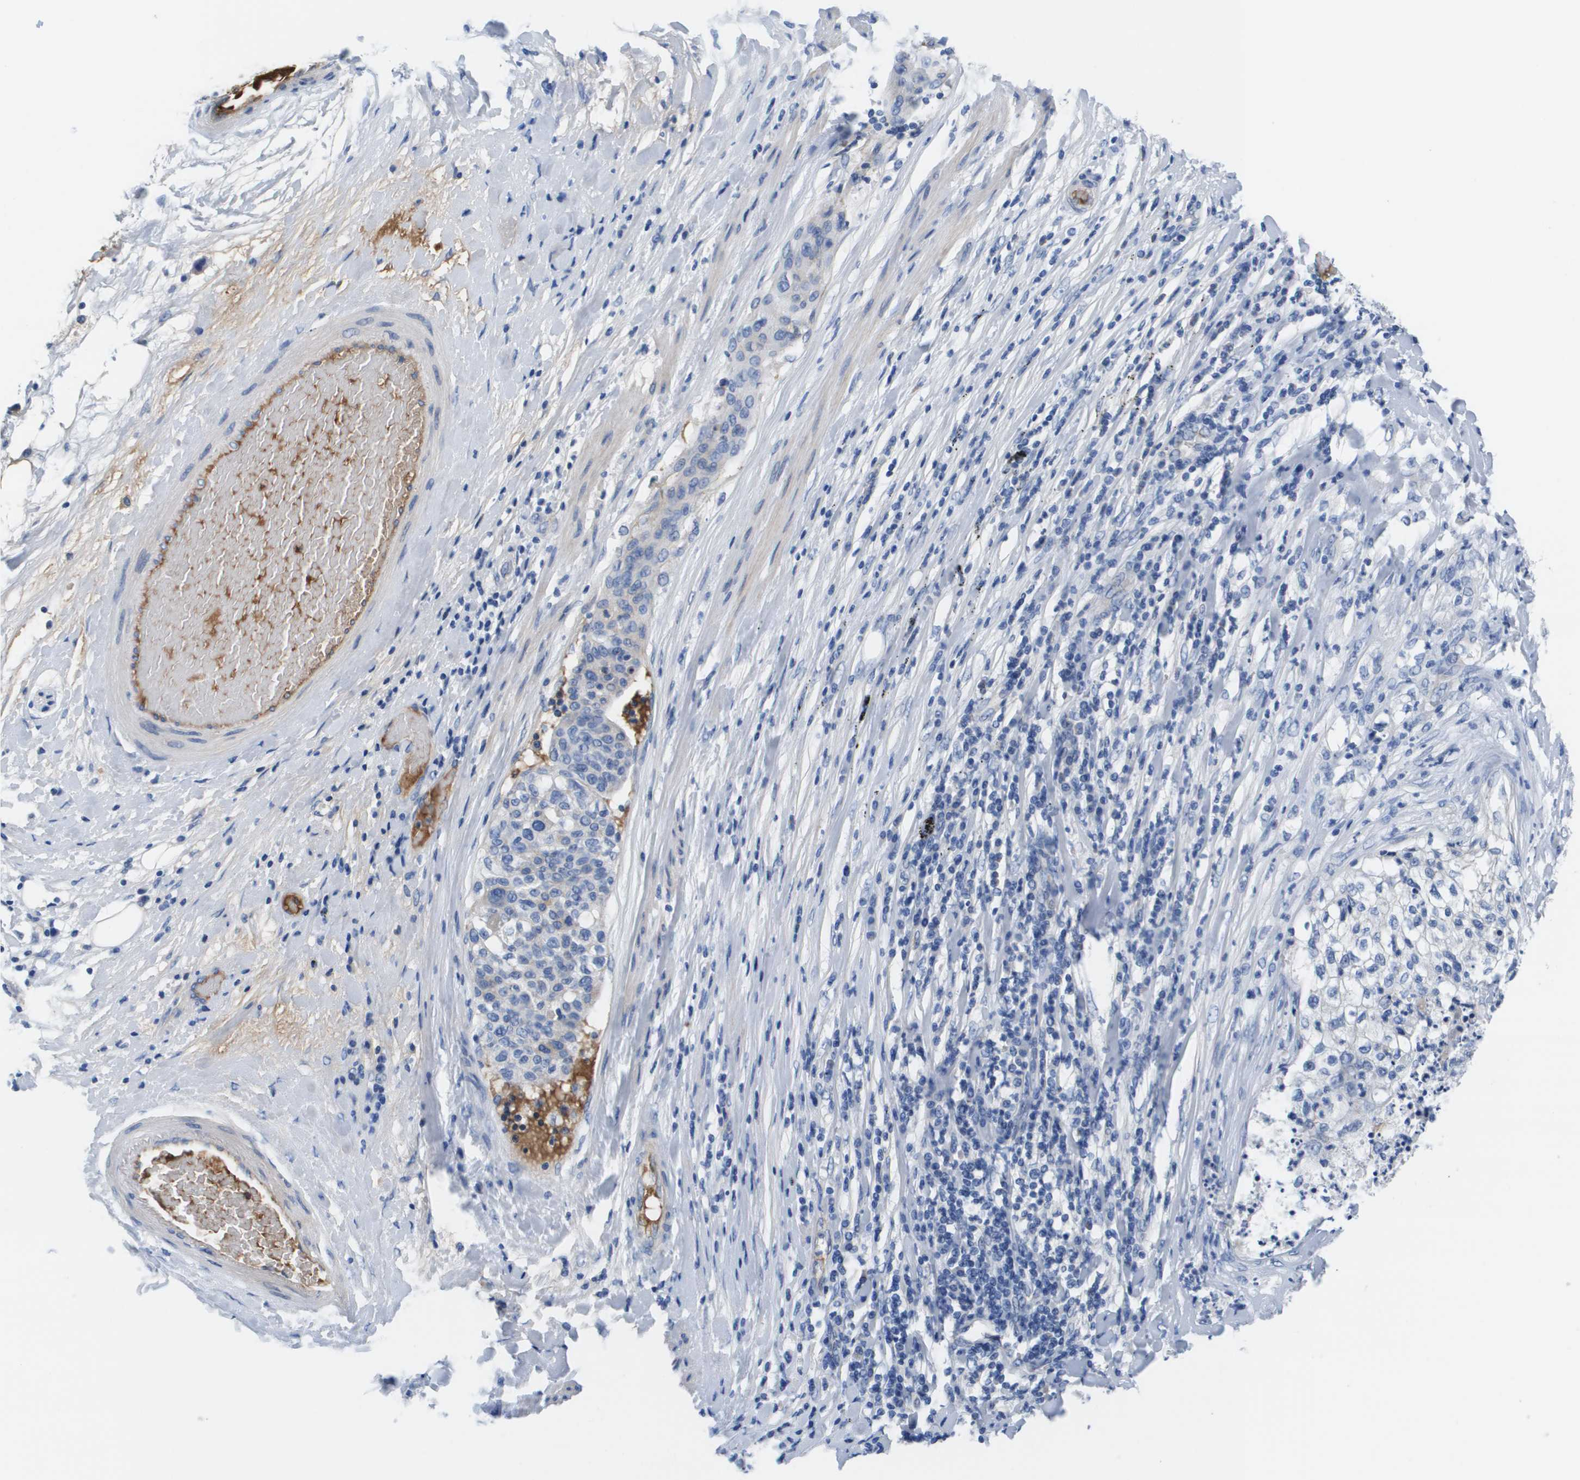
{"staining": {"intensity": "negative", "quantity": "none", "location": "none"}, "tissue": "lung cancer", "cell_type": "Tumor cells", "image_type": "cancer", "snomed": [{"axis": "morphology", "description": "Squamous cell carcinoma, NOS"}, {"axis": "topography", "description": "Lung"}], "caption": "Immunohistochemistry image of human lung cancer stained for a protein (brown), which shows no staining in tumor cells. (DAB immunohistochemistry with hematoxylin counter stain).", "gene": "APOA1", "patient": {"sex": "male", "age": 61}}